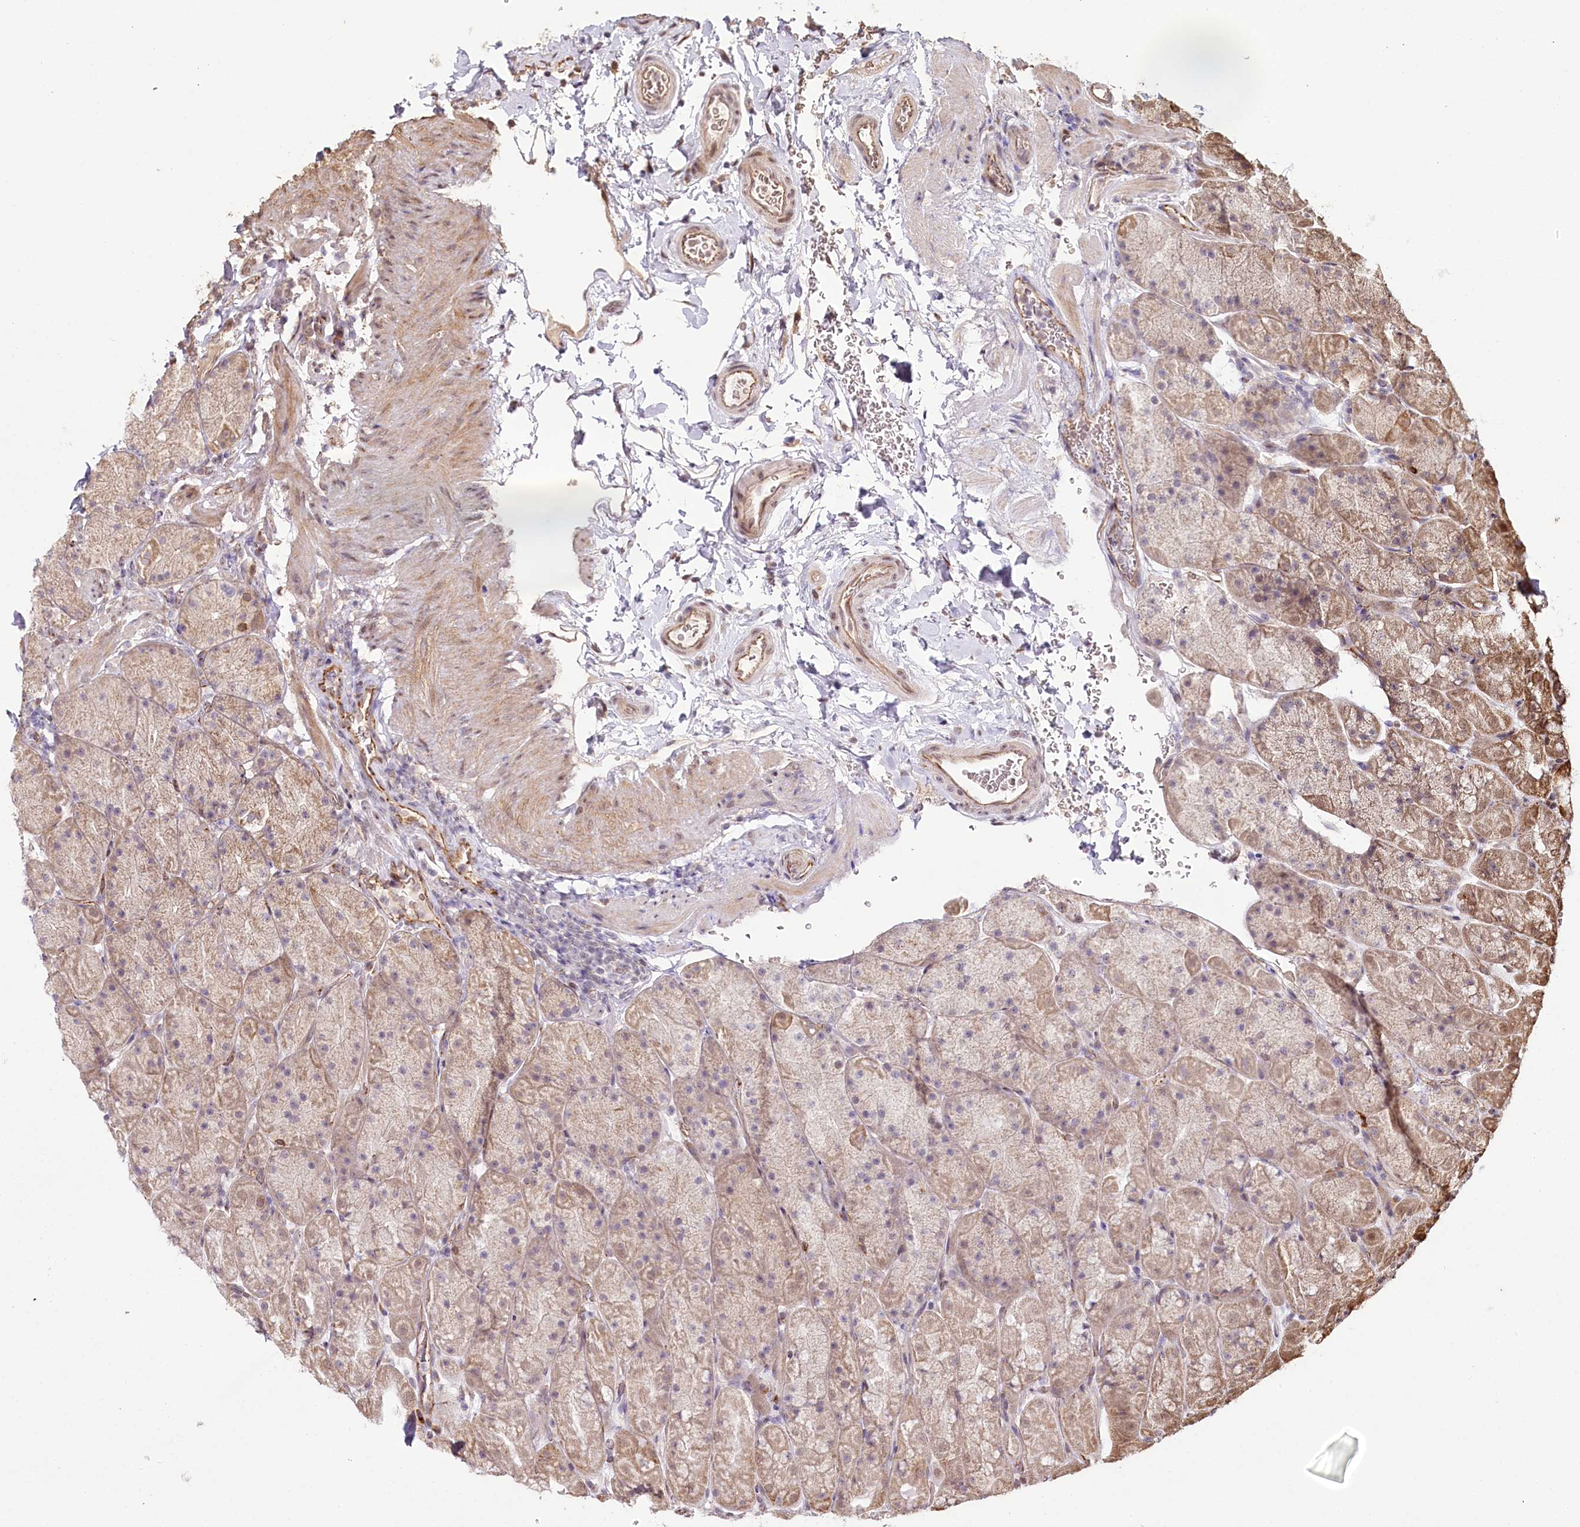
{"staining": {"intensity": "weak", "quantity": "25%-75%", "location": "cytoplasmic/membranous,nuclear"}, "tissue": "stomach", "cell_type": "Glandular cells", "image_type": "normal", "snomed": [{"axis": "morphology", "description": "Normal tissue, NOS"}, {"axis": "topography", "description": "Stomach, upper"}, {"axis": "topography", "description": "Stomach, lower"}], "caption": "The immunohistochemical stain labels weak cytoplasmic/membranous,nuclear expression in glandular cells of normal stomach. (DAB (3,3'-diaminobenzidine) = brown stain, brightfield microscopy at high magnification).", "gene": "ALKBH8", "patient": {"sex": "male", "age": 67}}